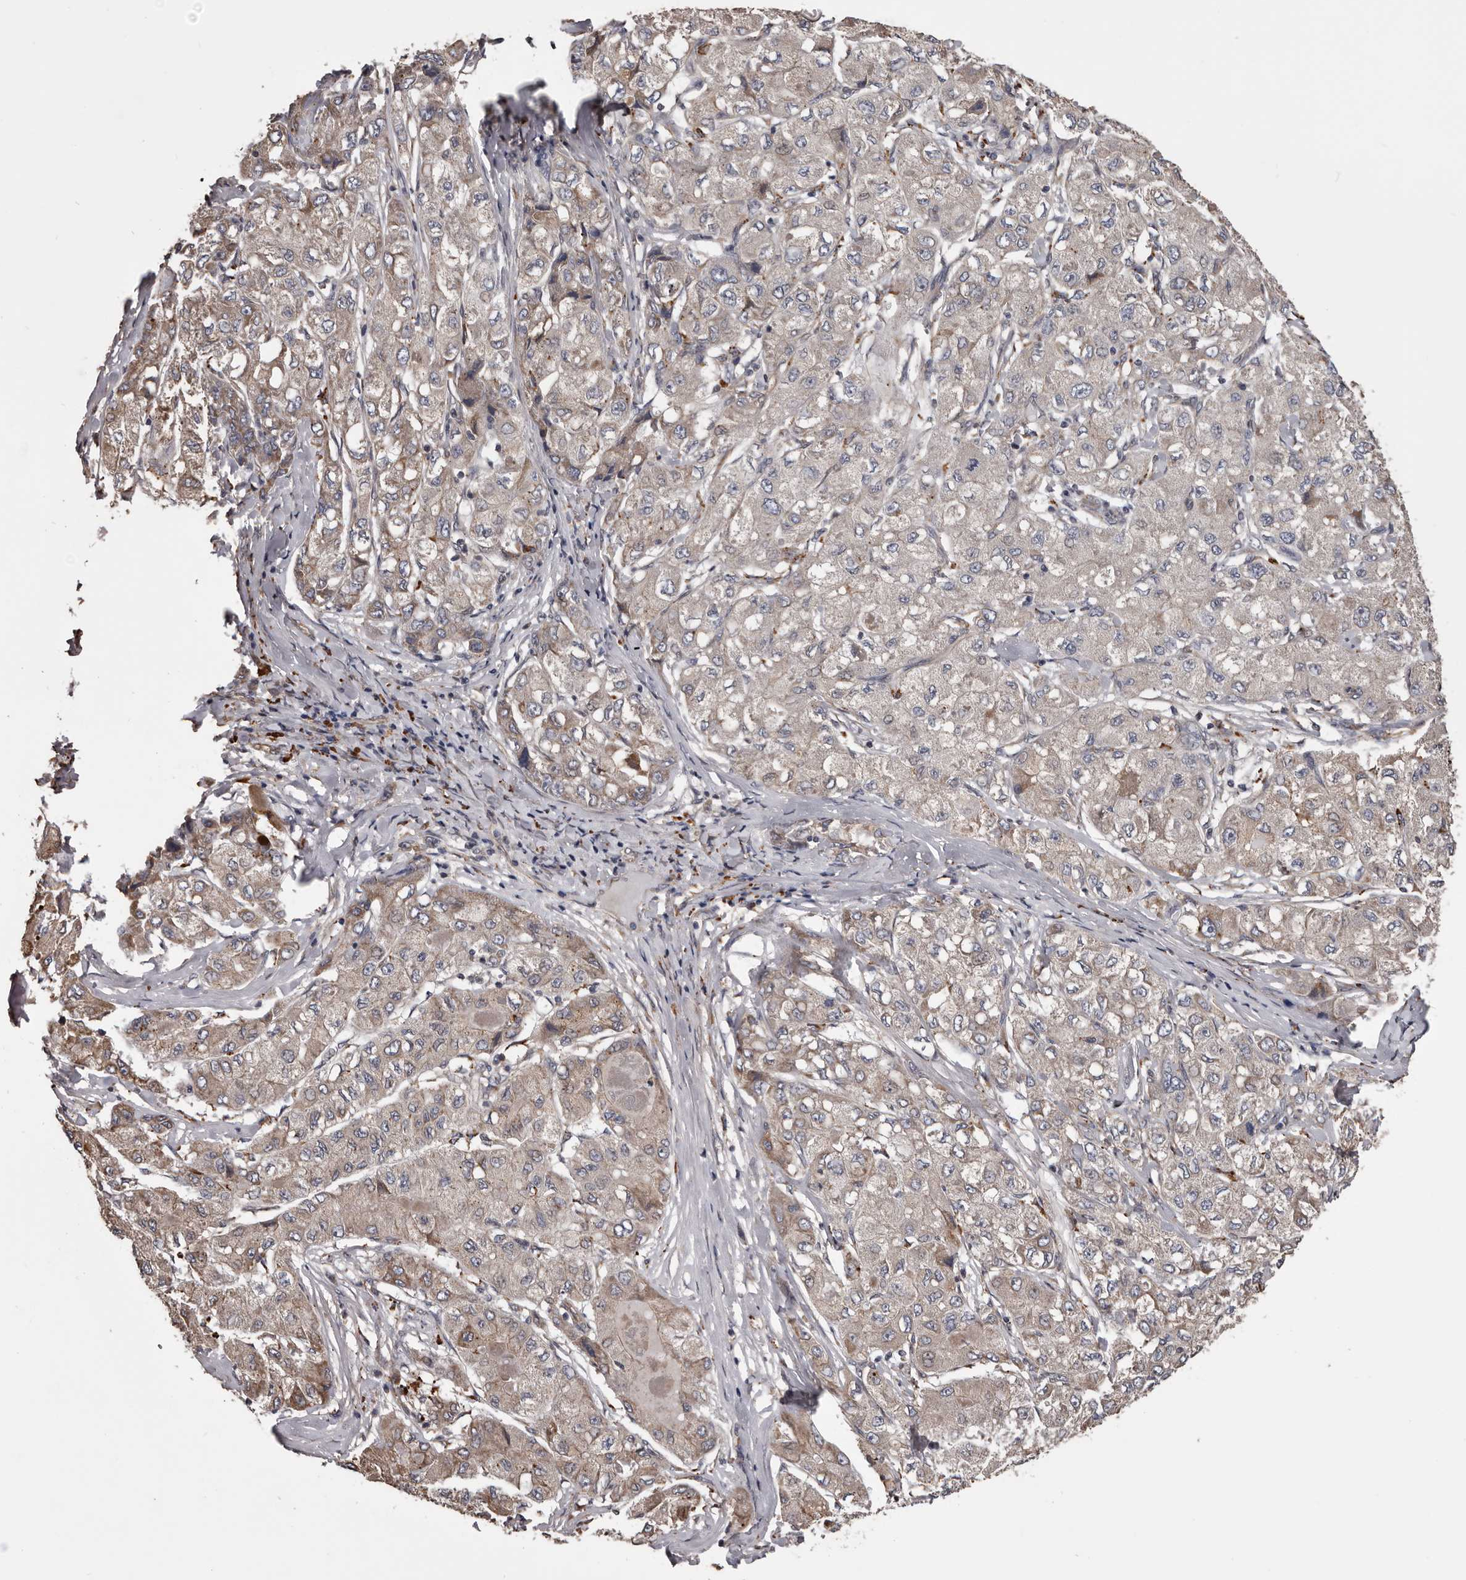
{"staining": {"intensity": "moderate", "quantity": "25%-75%", "location": "cytoplasmic/membranous"}, "tissue": "liver cancer", "cell_type": "Tumor cells", "image_type": "cancer", "snomed": [{"axis": "morphology", "description": "Carcinoma, Hepatocellular, NOS"}, {"axis": "topography", "description": "Liver"}], "caption": "A brown stain highlights moderate cytoplasmic/membranous staining of a protein in human hepatocellular carcinoma (liver) tumor cells.", "gene": "CEP104", "patient": {"sex": "male", "age": 80}}